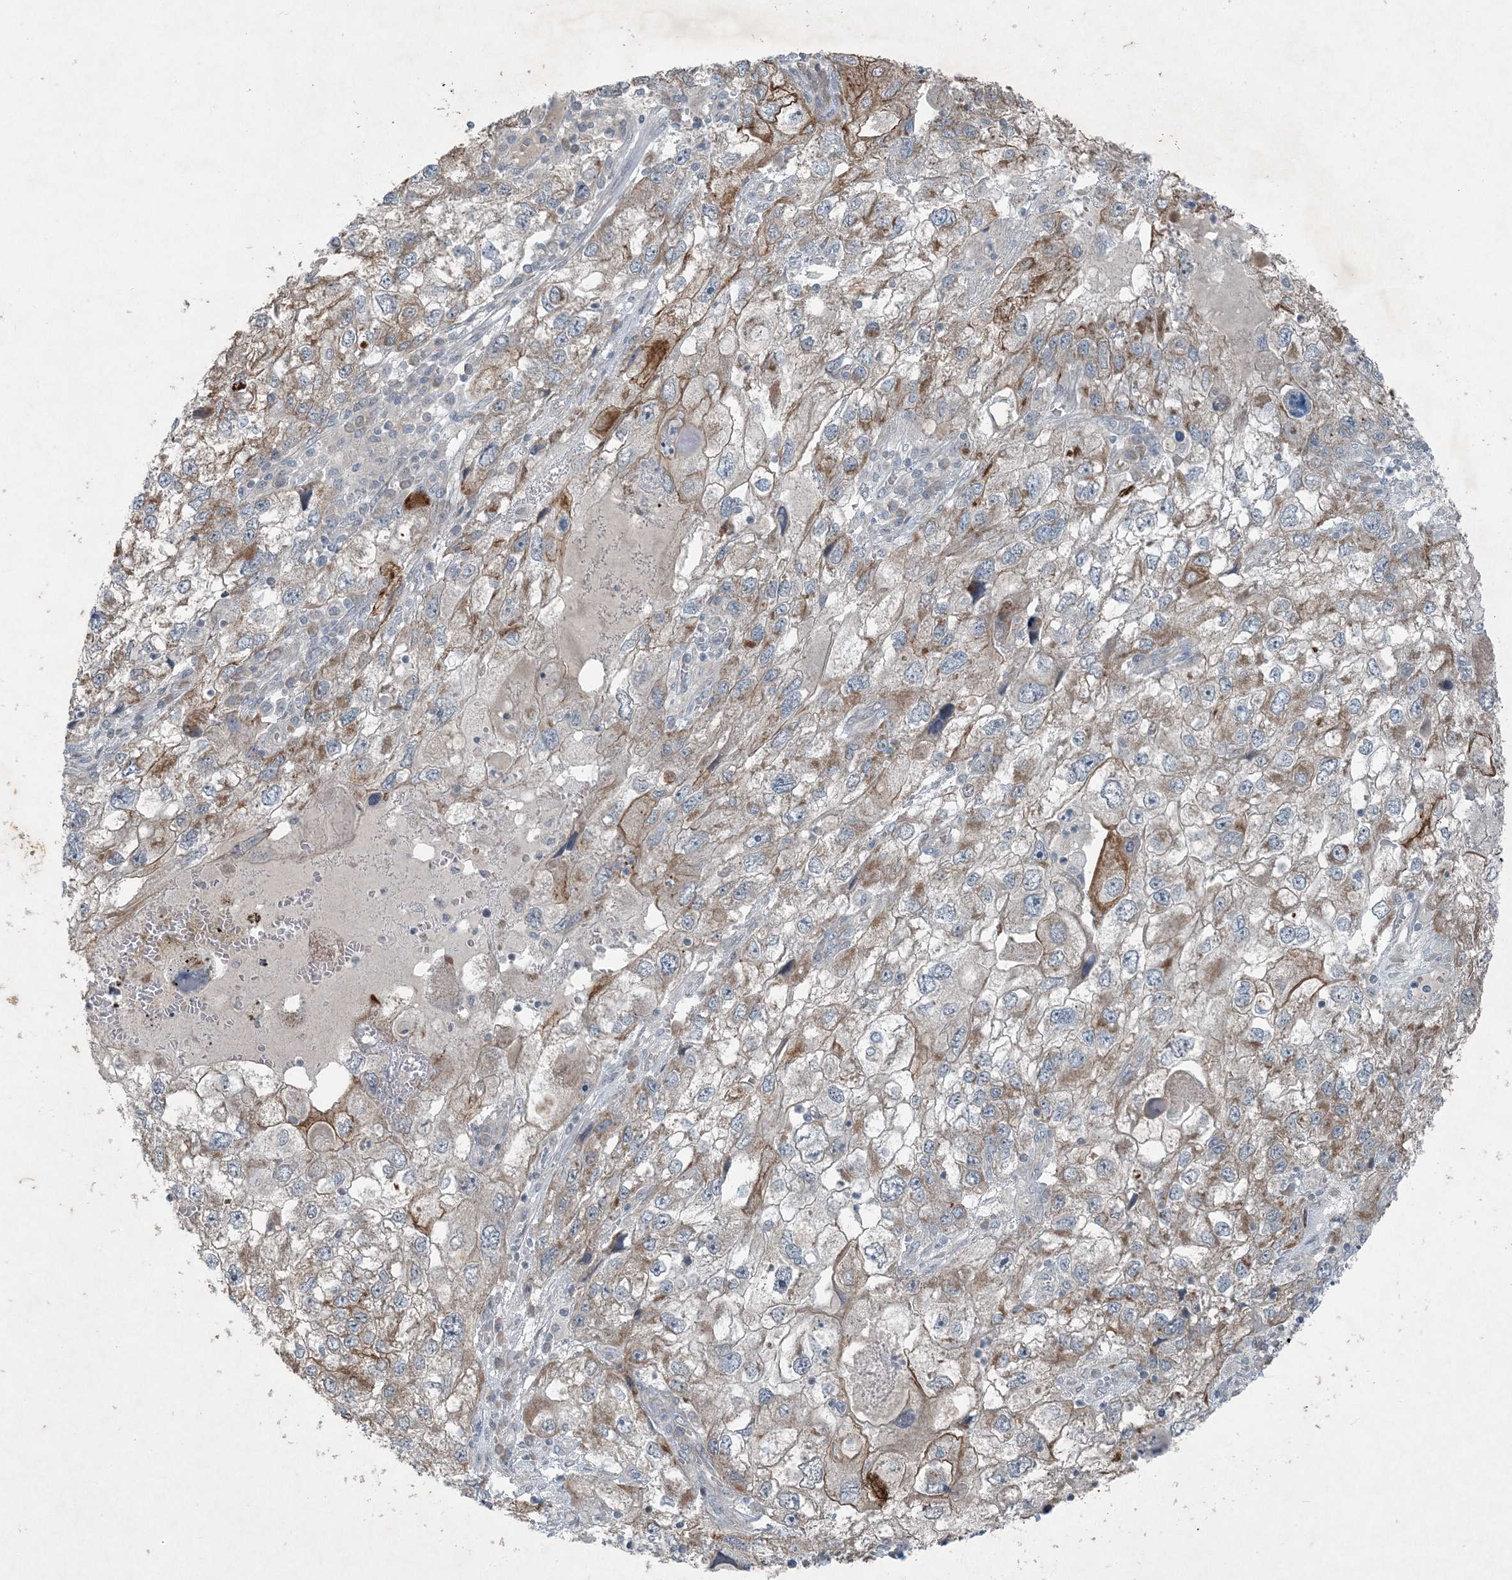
{"staining": {"intensity": "strong", "quantity": "<25%", "location": "cytoplasmic/membranous"}, "tissue": "endometrial cancer", "cell_type": "Tumor cells", "image_type": "cancer", "snomed": [{"axis": "morphology", "description": "Adenocarcinoma, NOS"}, {"axis": "topography", "description": "Endometrium"}], "caption": "A brown stain shows strong cytoplasmic/membranous expression of a protein in adenocarcinoma (endometrial) tumor cells.", "gene": "PC", "patient": {"sex": "female", "age": 49}}